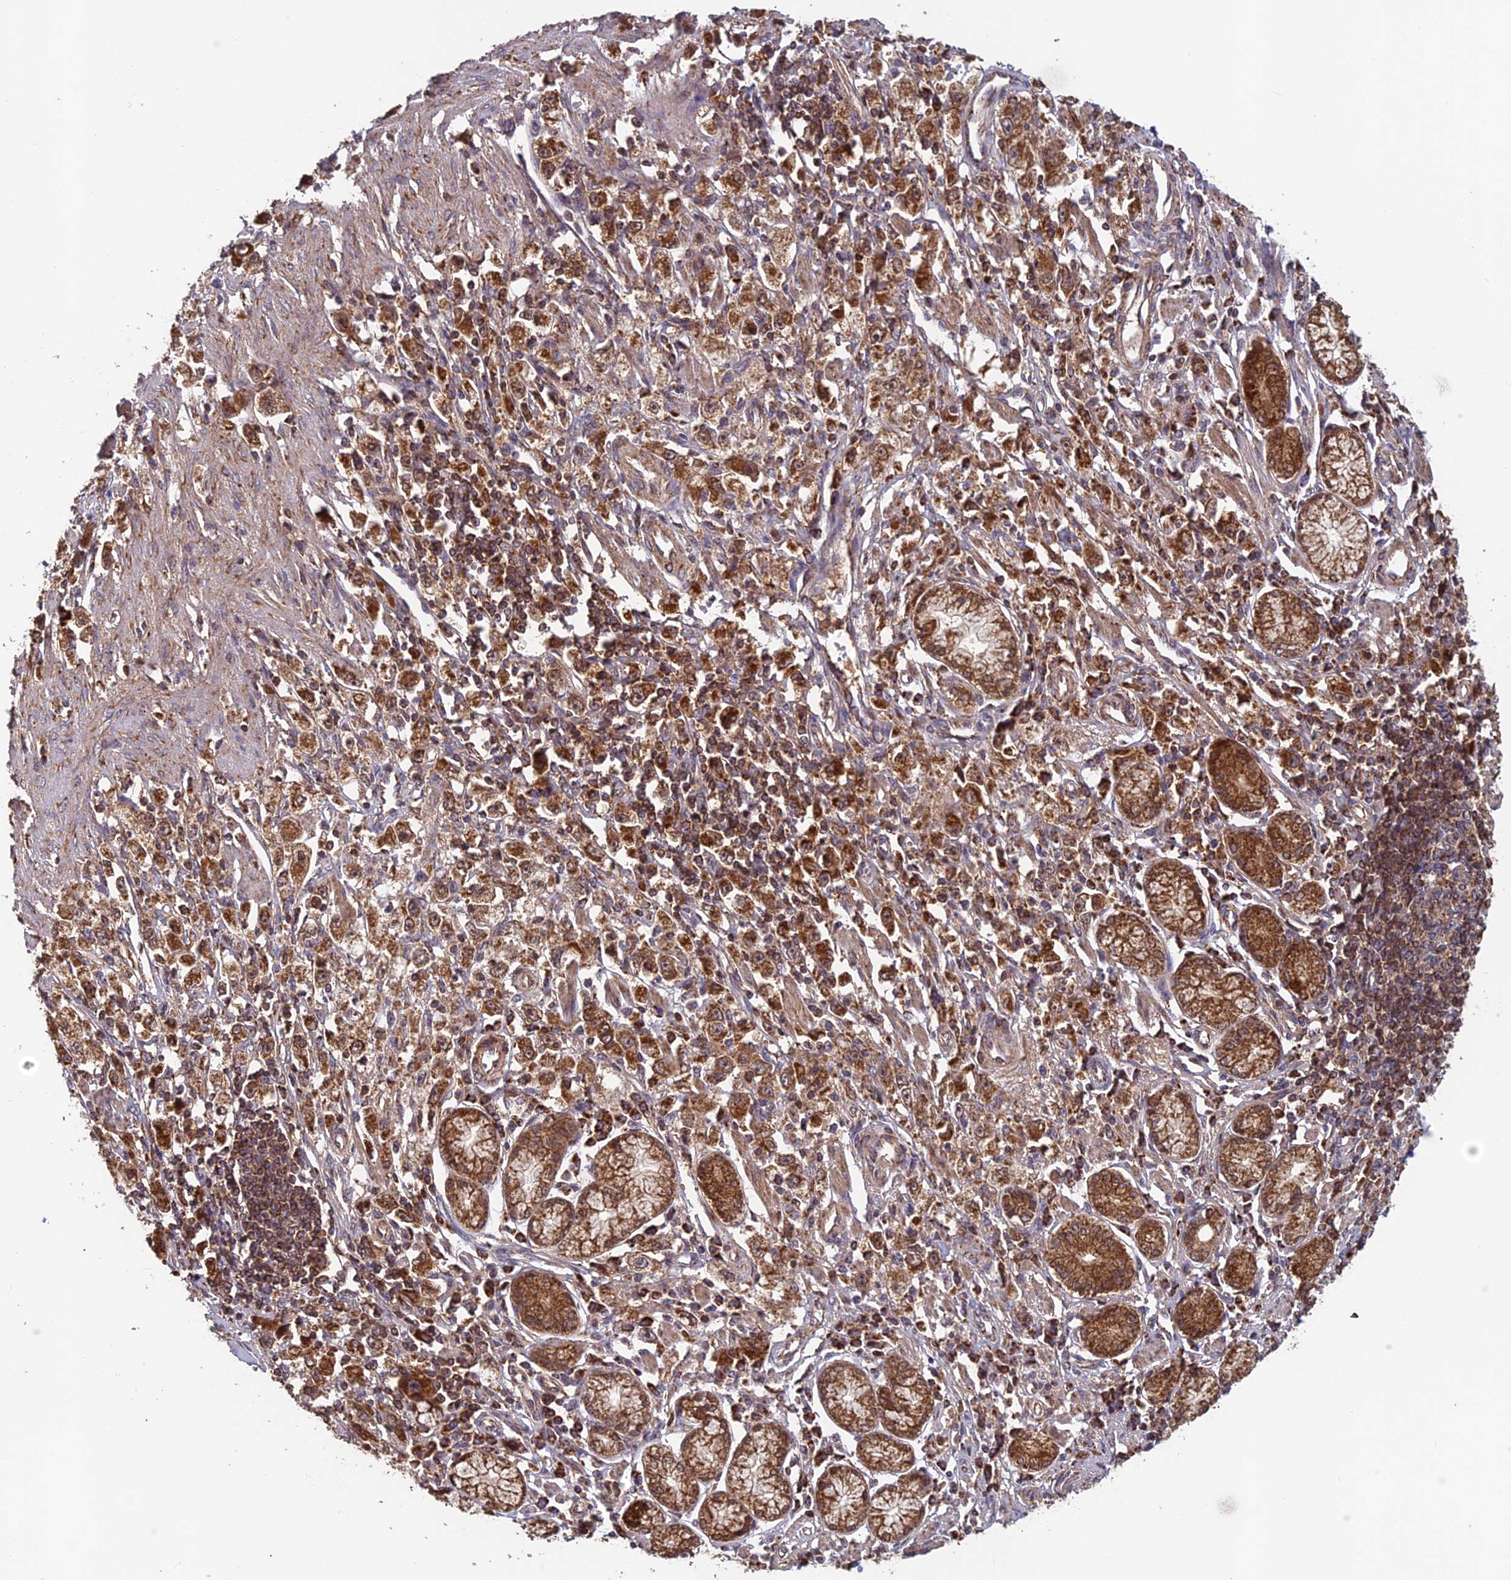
{"staining": {"intensity": "moderate", "quantity": ">75%", "location": "cytoplasmic/membranous"}, "tissue": "stomach cancer", "cell_type": "Tumor cells", "image_type": "cancer", "snomed": [{"axis": "morphology", "description": "Adenocarcinoma, NOS"}, {"axis": "topography", "description": "Stomach"}], "caption": "Moderate cytoplasmic/membranous staining is present in about >75% of tumor cells in stomach cancer (adenocarcinoma). The protein of interest is shown in brown color, while the nuclei are stained blue.", "gene": "CCDC15", "patient": {"sex": "female", "age": 59}}